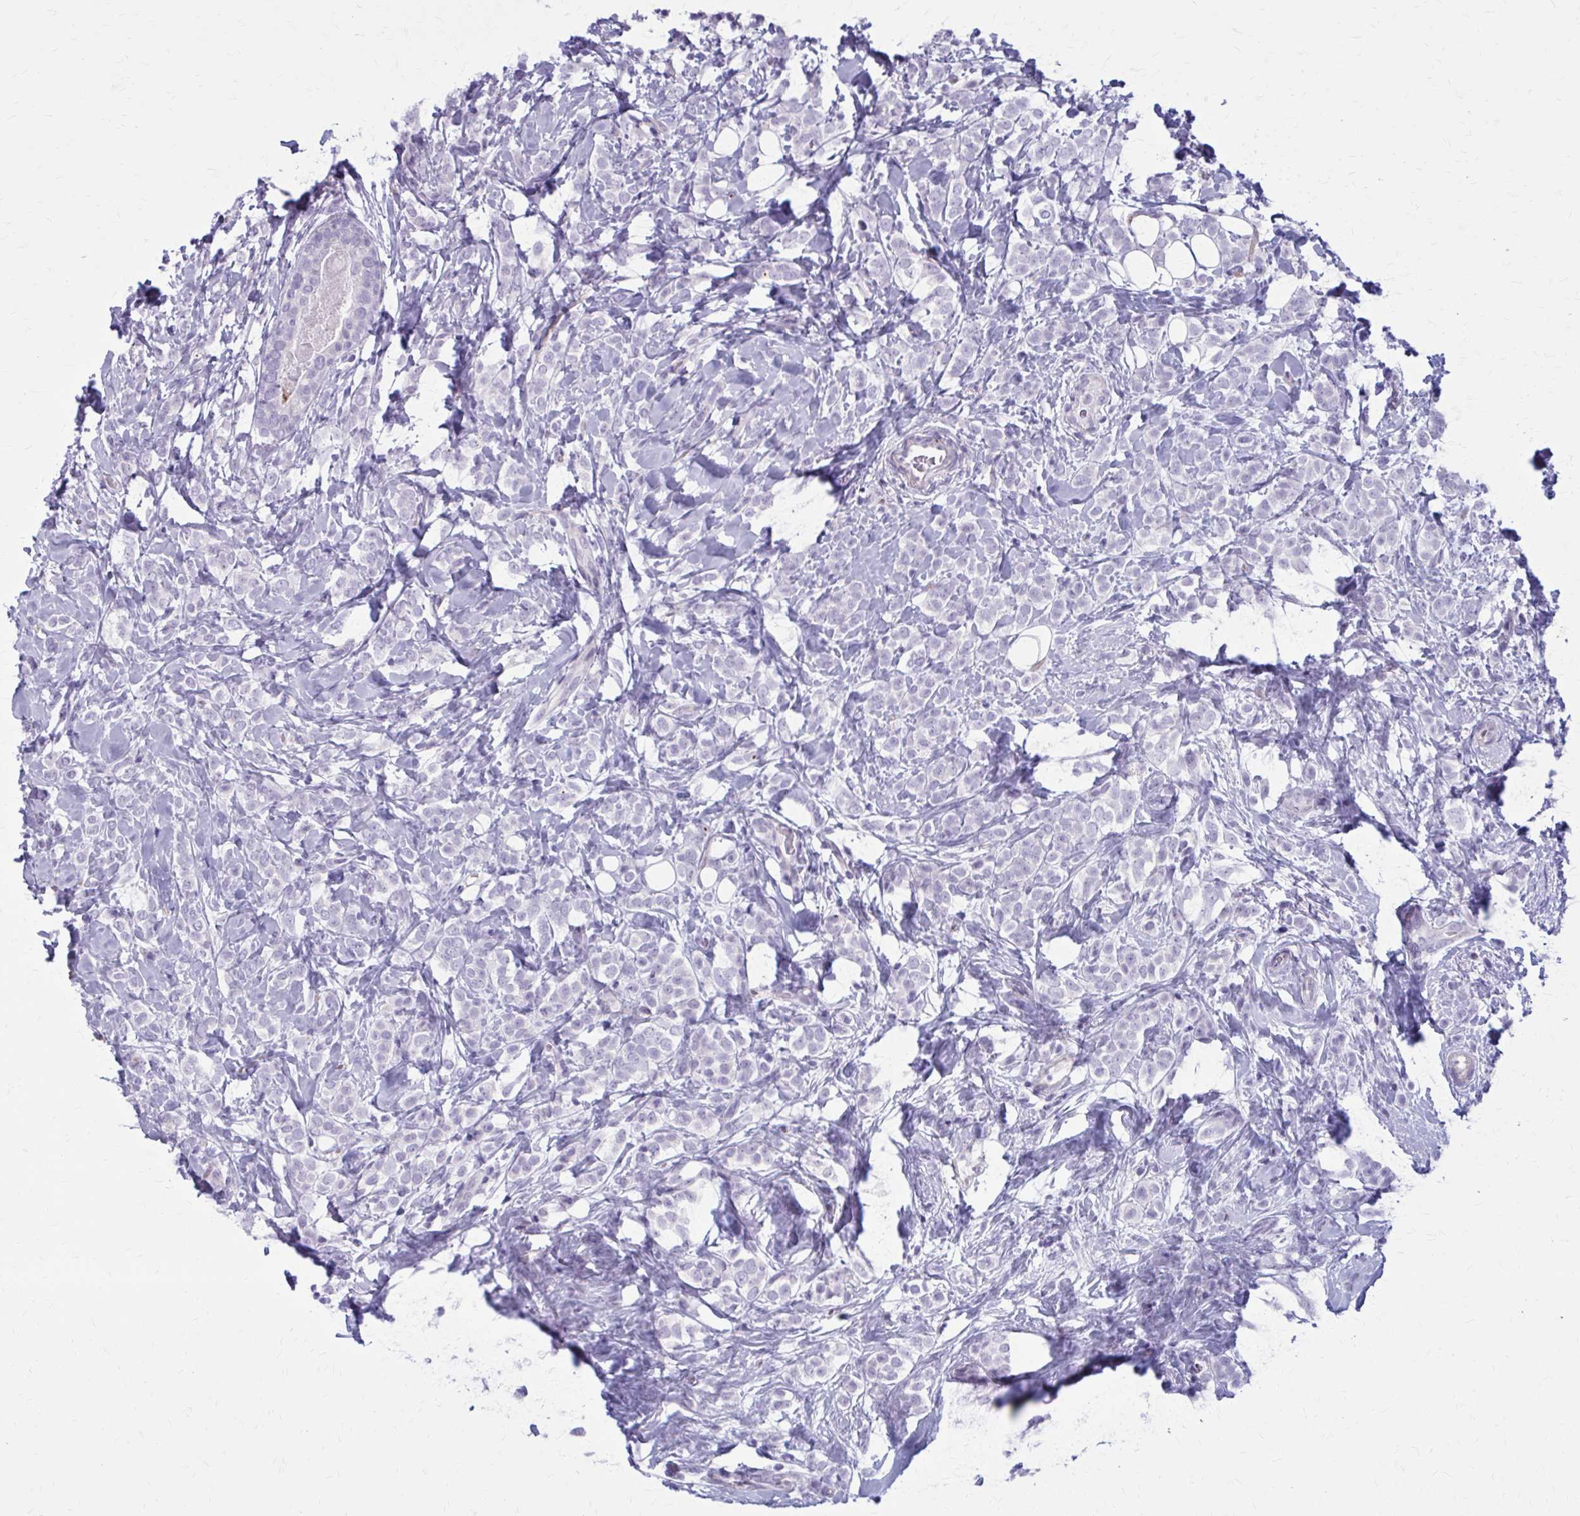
{"staining": {"intensity": "negative", "quantity": "none", "location": "none"}, "tissue": "breast cancer", "cell_type": "Tumor cells", "image_type": "cancer", "snomed": [{"axis": "morphology", "description": "Lobular carcinoma"}, {"axis": "topography", "description": "Breast"}], "caption": "Image shows no significant protein staining in tumor cells of breast cancer (lobular carcinoma).", "gene": "CASQ2", "patient": {"sex": "female", "age": 49}}